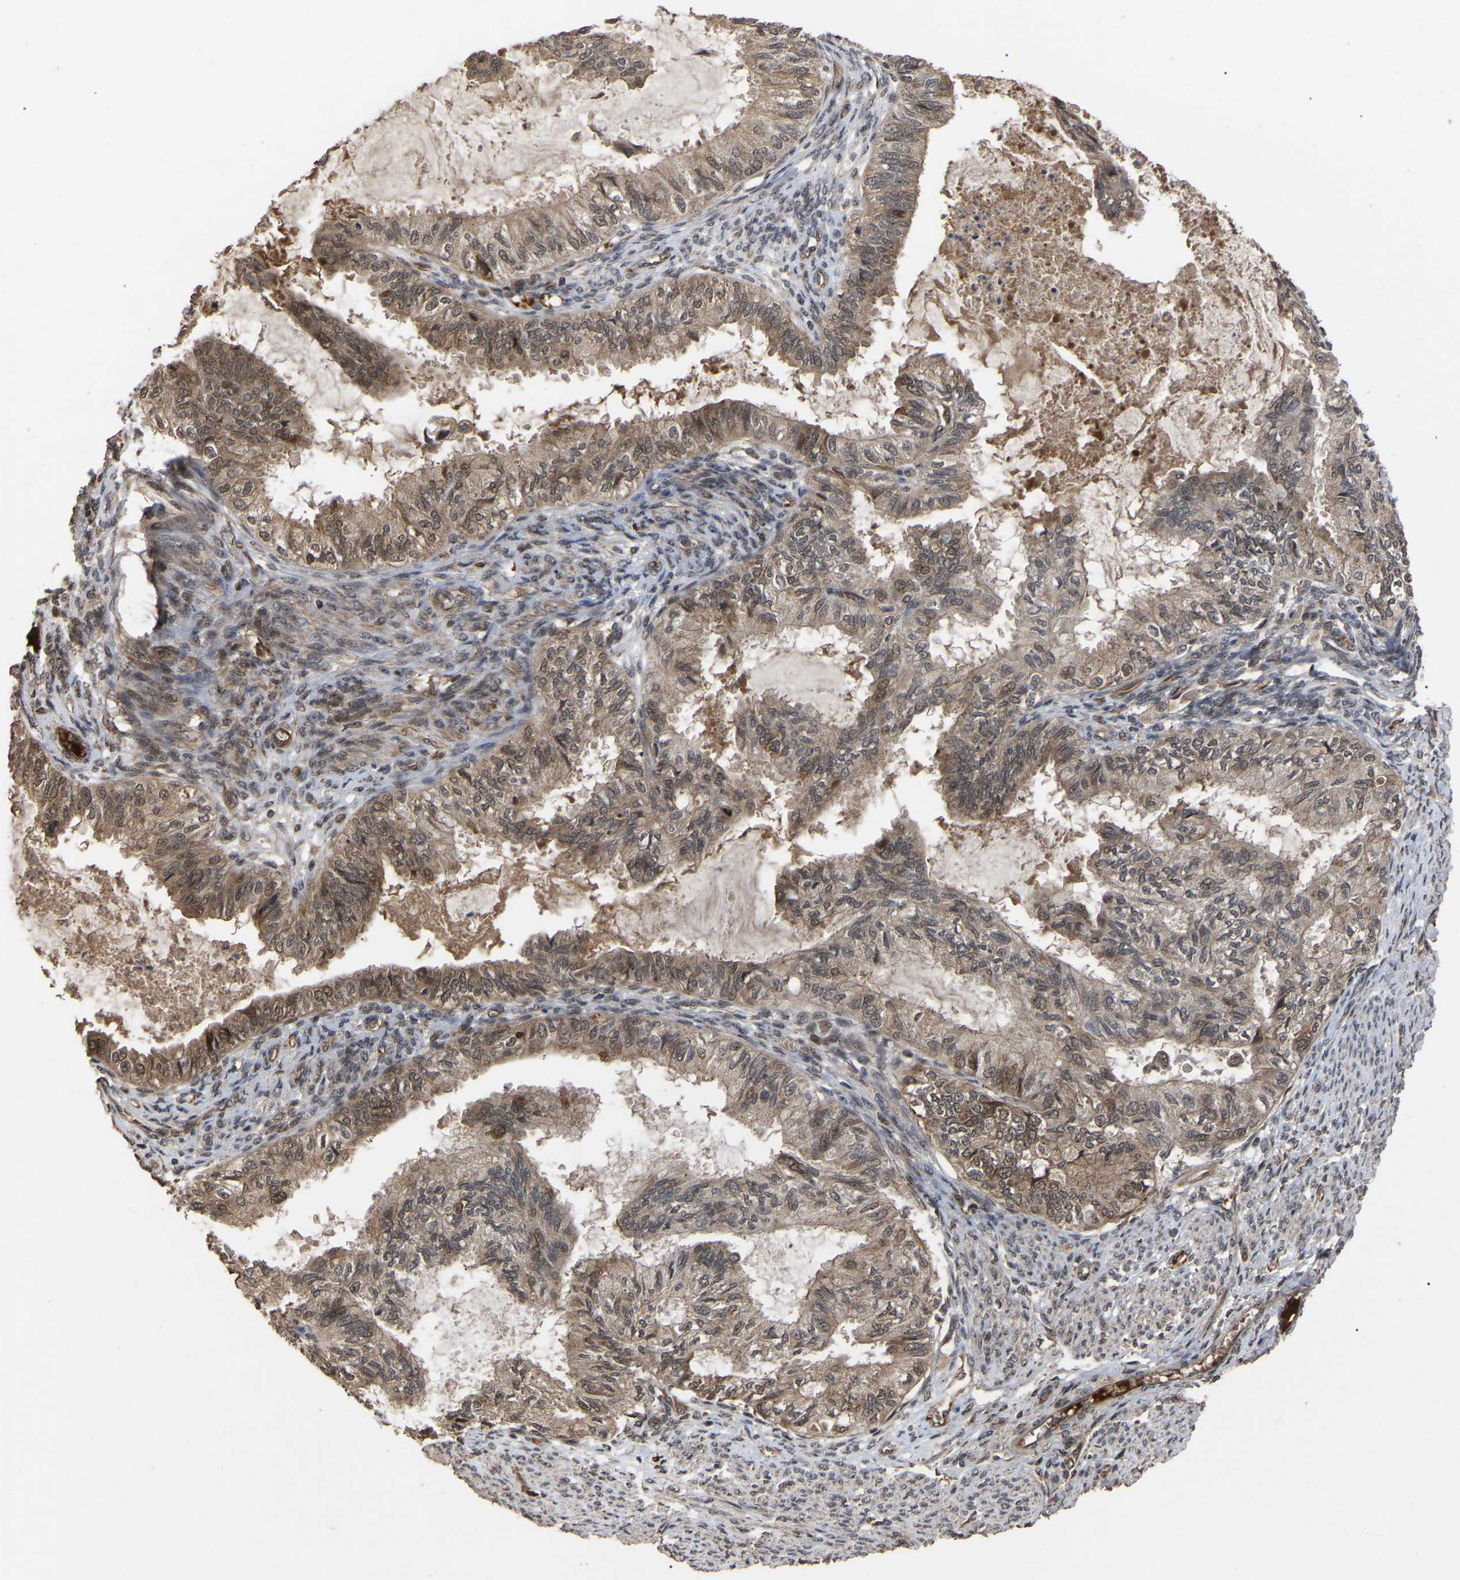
{"staining": {"intensity": "moderate", "quantity": ">75%", "location": "cytoplasmic/membranous"}, "tissue": "cervical cancer", "cell_type": "Tumor cells", "image_type": "cancer", "snomed": [{"axis": "morphology", "description": "Normal tissue, NOS"}, {"axis": "morphology", "description": "Adenocarcinoma, NOS"}, {"axis": "topography", "description": "Cervix"}, {"axis": "topography", "description": "Endometrium"}], "caption": "A brown stain shows moderate cytoplasmic/membranous expression of a protein in cervical cancer (adenocarcinoma) tumor cells. (brown staining indicates protein expression, while blue staining denotes nuclei).", "gene": "FAM161B", "patient": {"sex": "female", "age": 86}}